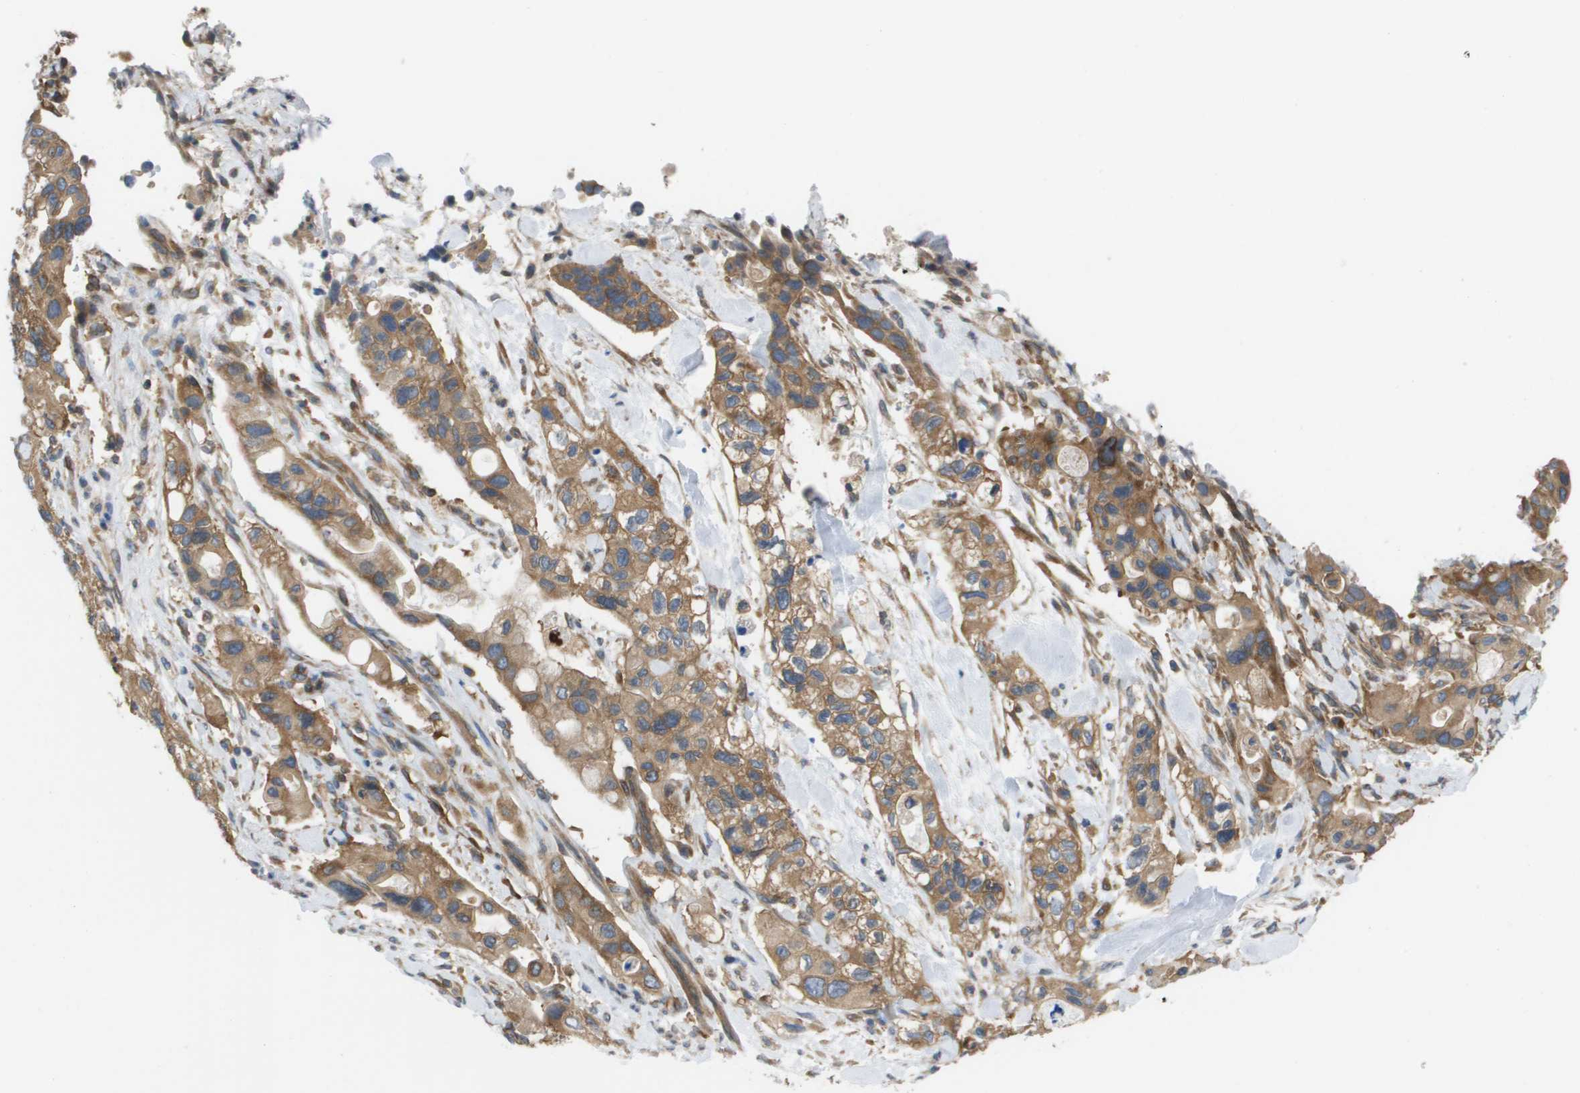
{"staining": {"intensity": "strong", "quantity": ">75%", "location": "cytoplasmic/membranous"}, "tissue": "pancreatic cancer", "cell_type": "Tumor cells", "image_type": "cancer", "snomed": [{"axis": "morphology", "description": "Adenocarcinoma, NOS"}, {"axis": "topography", "description": "Pancreas"}], "caption": "Pancreatic cancer (adenocarcinoma) stained with DAB (3,3'-diaminobenzidine) immunohistochemistry displays high levels of strong cytoplasmic/membranous staining in approximately >75% of tumor cells. (brown staining indicates protein expression, while blue staining denotes nuclei).", "gene": "EIF4G2", "patient": {"sex": "female", "age": 56}}